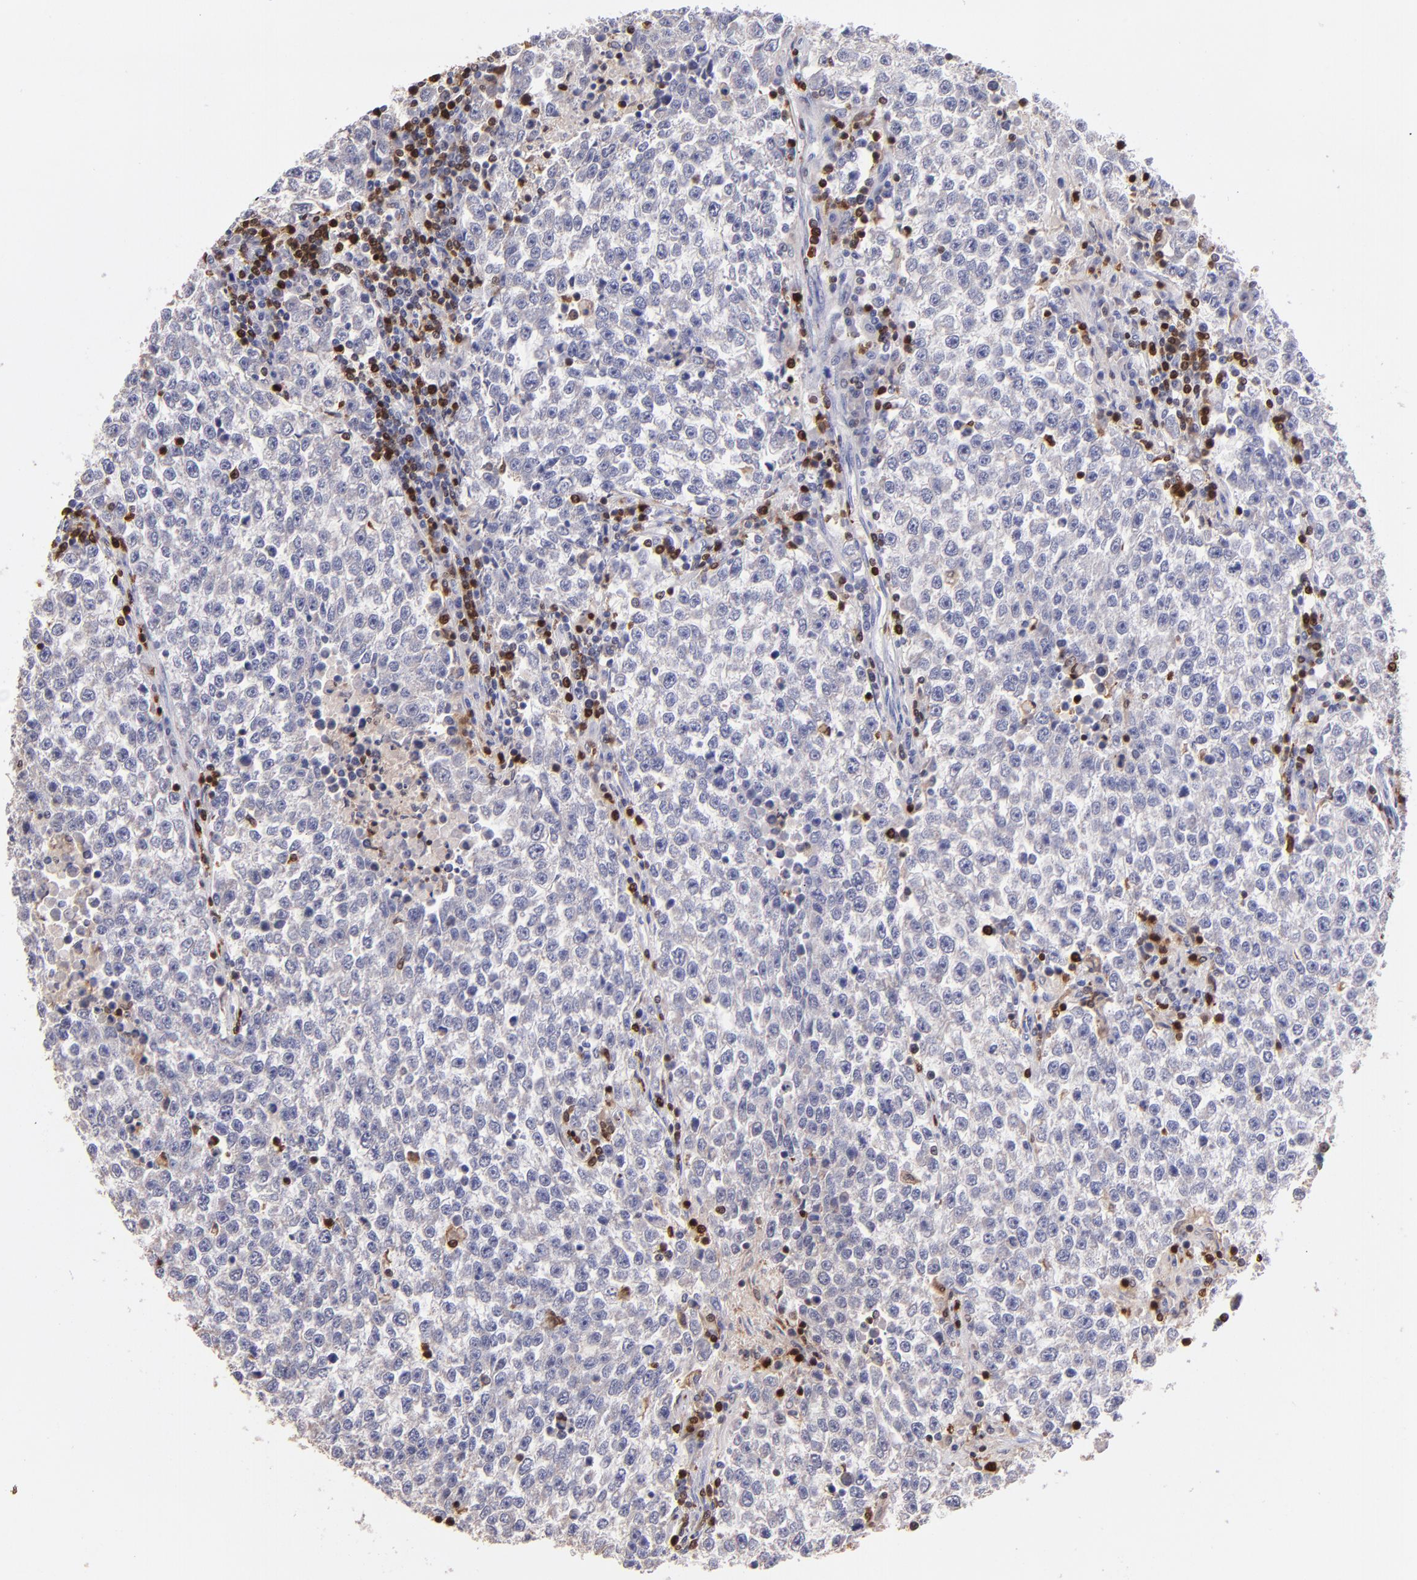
{"staining": {"intensity": "negative", "quantity": "none", "location": "none"}, "tissue": "testis cancer", "cell_type": "Tumor cells", "image_type": "cancer", "snomed": [{"axis": "morphology", "description": "Seminoma, NOS"}, {"axis": "topography", "description": "Testis"}], "caption": "An image of human testis cancer is negative for staining in tumor cells.", "gene": "S100A4", "patient": {"sex": "male", "age": 36}}